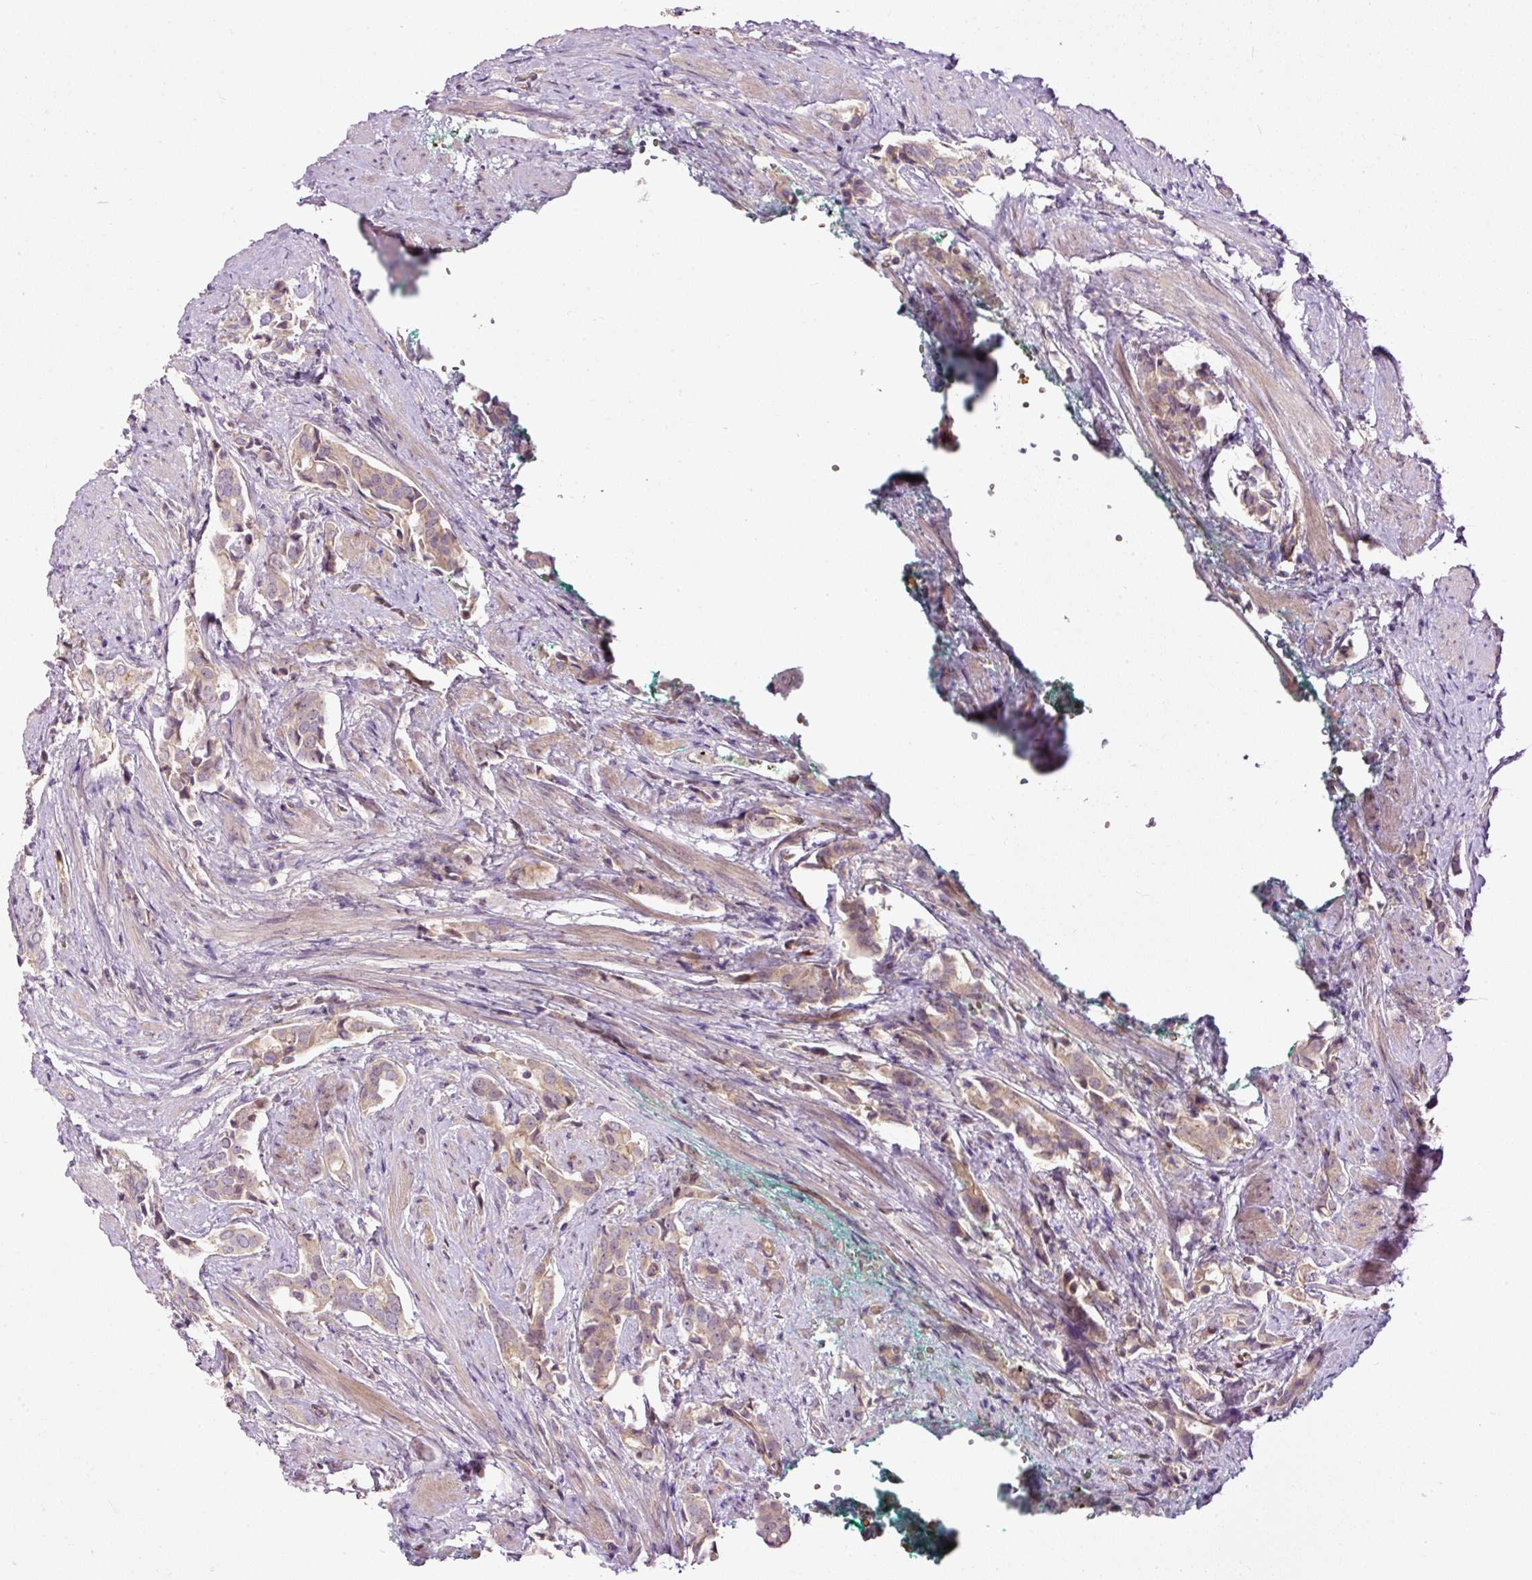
{"staining": {"intensity": "weak", "quantity": "25%-75%", "location": "cytoplasmic/membranous"}, "tissue": "prostate cancer", "cell_type": "Tumor cells", "image_type": "cancer", "snomed": [{"axis": "morphology", "description": "Adenocarcinoma, High grade"}, {"axis": "topography", "description": "Prostate"}], "caption": "An immunohistochemistry histopathology image of tumor tissue is shown. Protein staining in brown highlights weak cytoplasmic/membranous positivity in prostate high-grade adenocarcinoma within tumor cells. The protein of interest is stained brown, and the nuclei are stained in blue (DAB (3,3'-diaminobenzidine) IHC with brightfield microscopy, high magnification).", "gene": "USHBP1", "patient": {"sex": "male", "age": 71}}